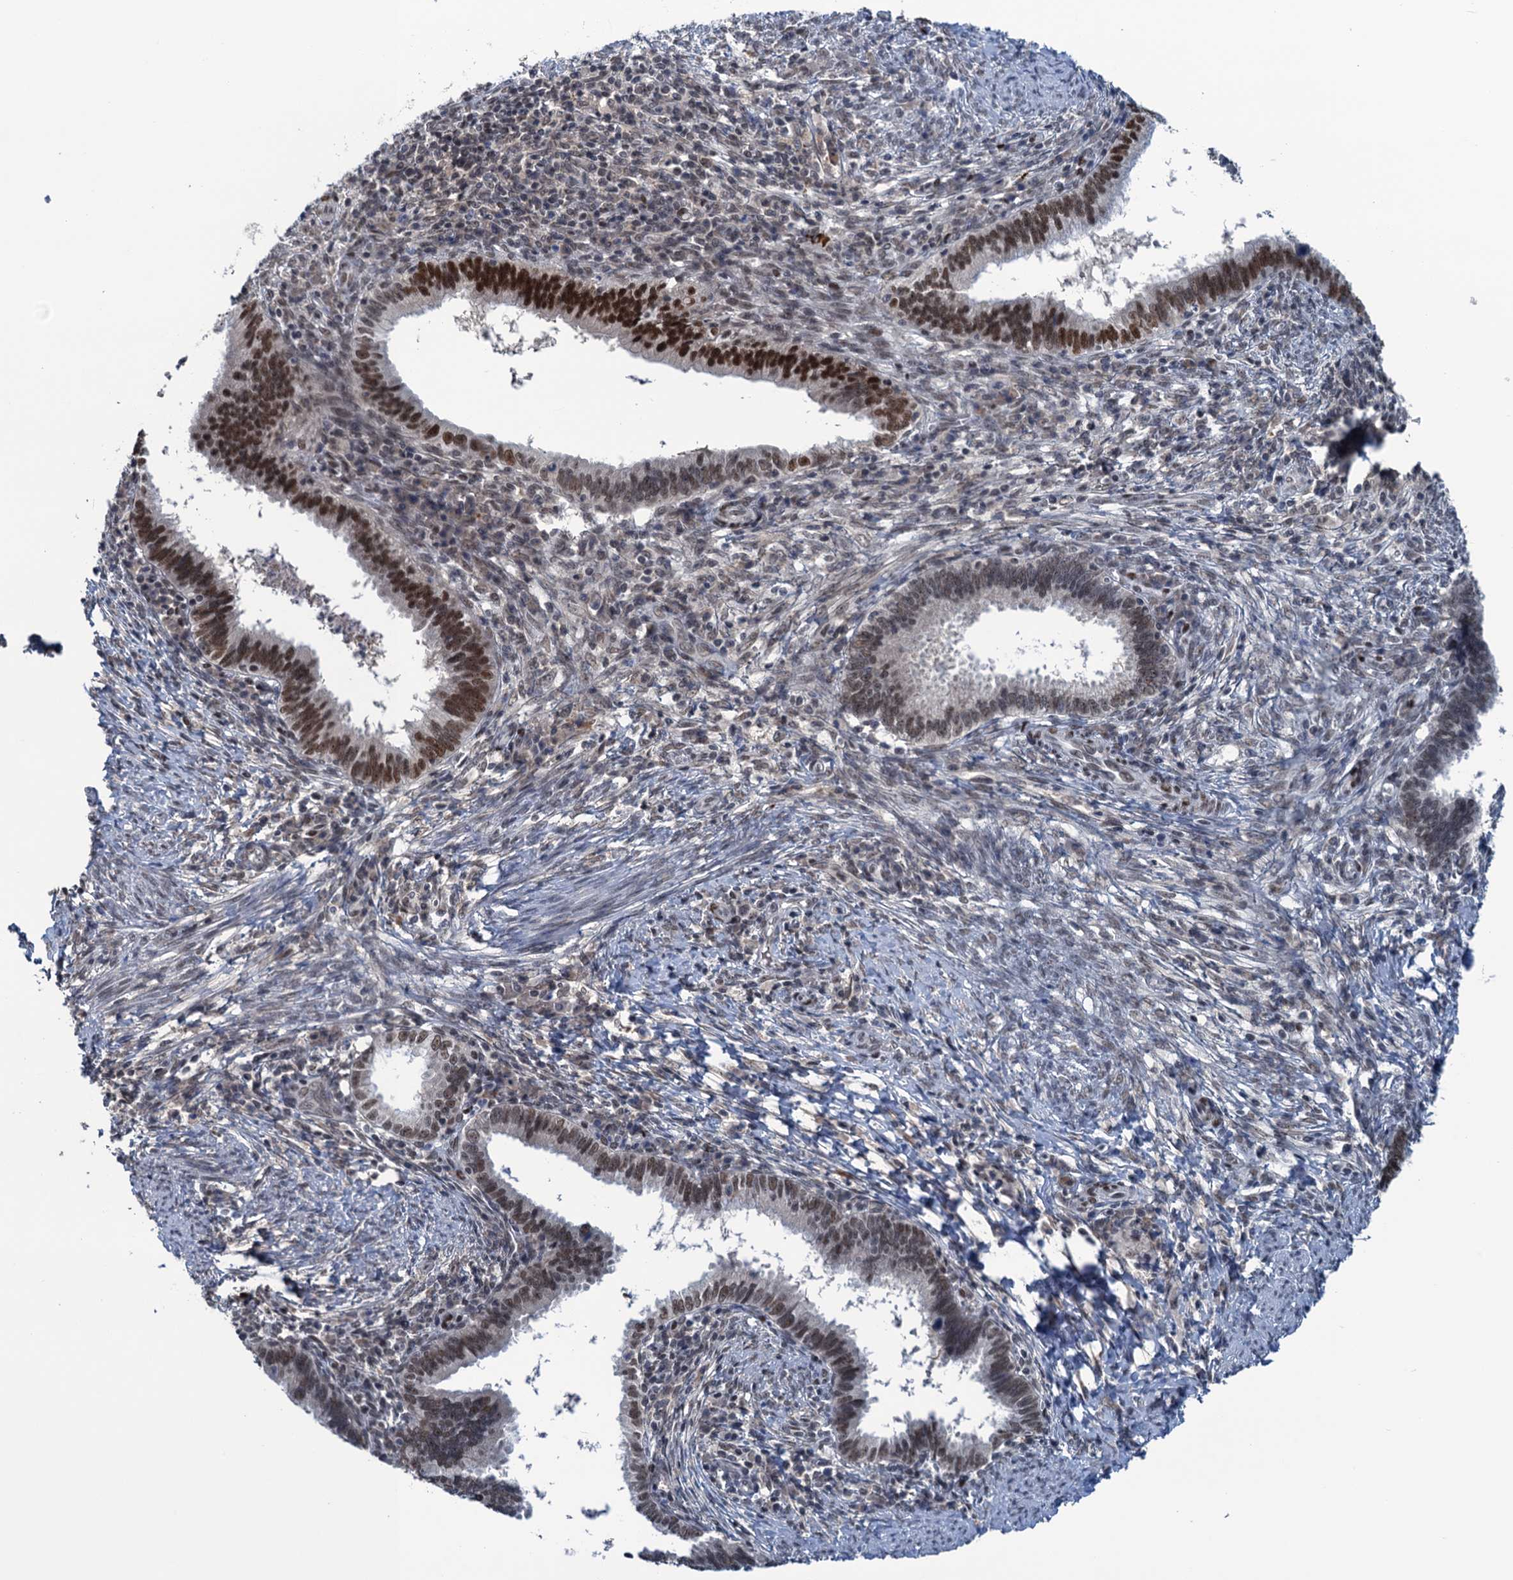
{"staining": {"intensity": "strong", "quantity": "25%-75%", "location": "nuclear"}, "tissue": "cervical cancer", "cell_type": "Tumor cells", "image_type": "cancer", "snomed": [{"axis": "morphology", "description": "Adenocarcinoma, NOS"}, {"axis": "topography", "description": "Cervix"}], "caption": "The immunohistochemical stain highlights strong nuclear staining in tumor cells of adenocarcinoma (cervical) tissue. The protein of interest is shown in brown color, while the nuclei are stained blue.", "gene": "SAE1", "patient": {"sex": "female", "age": 36}}